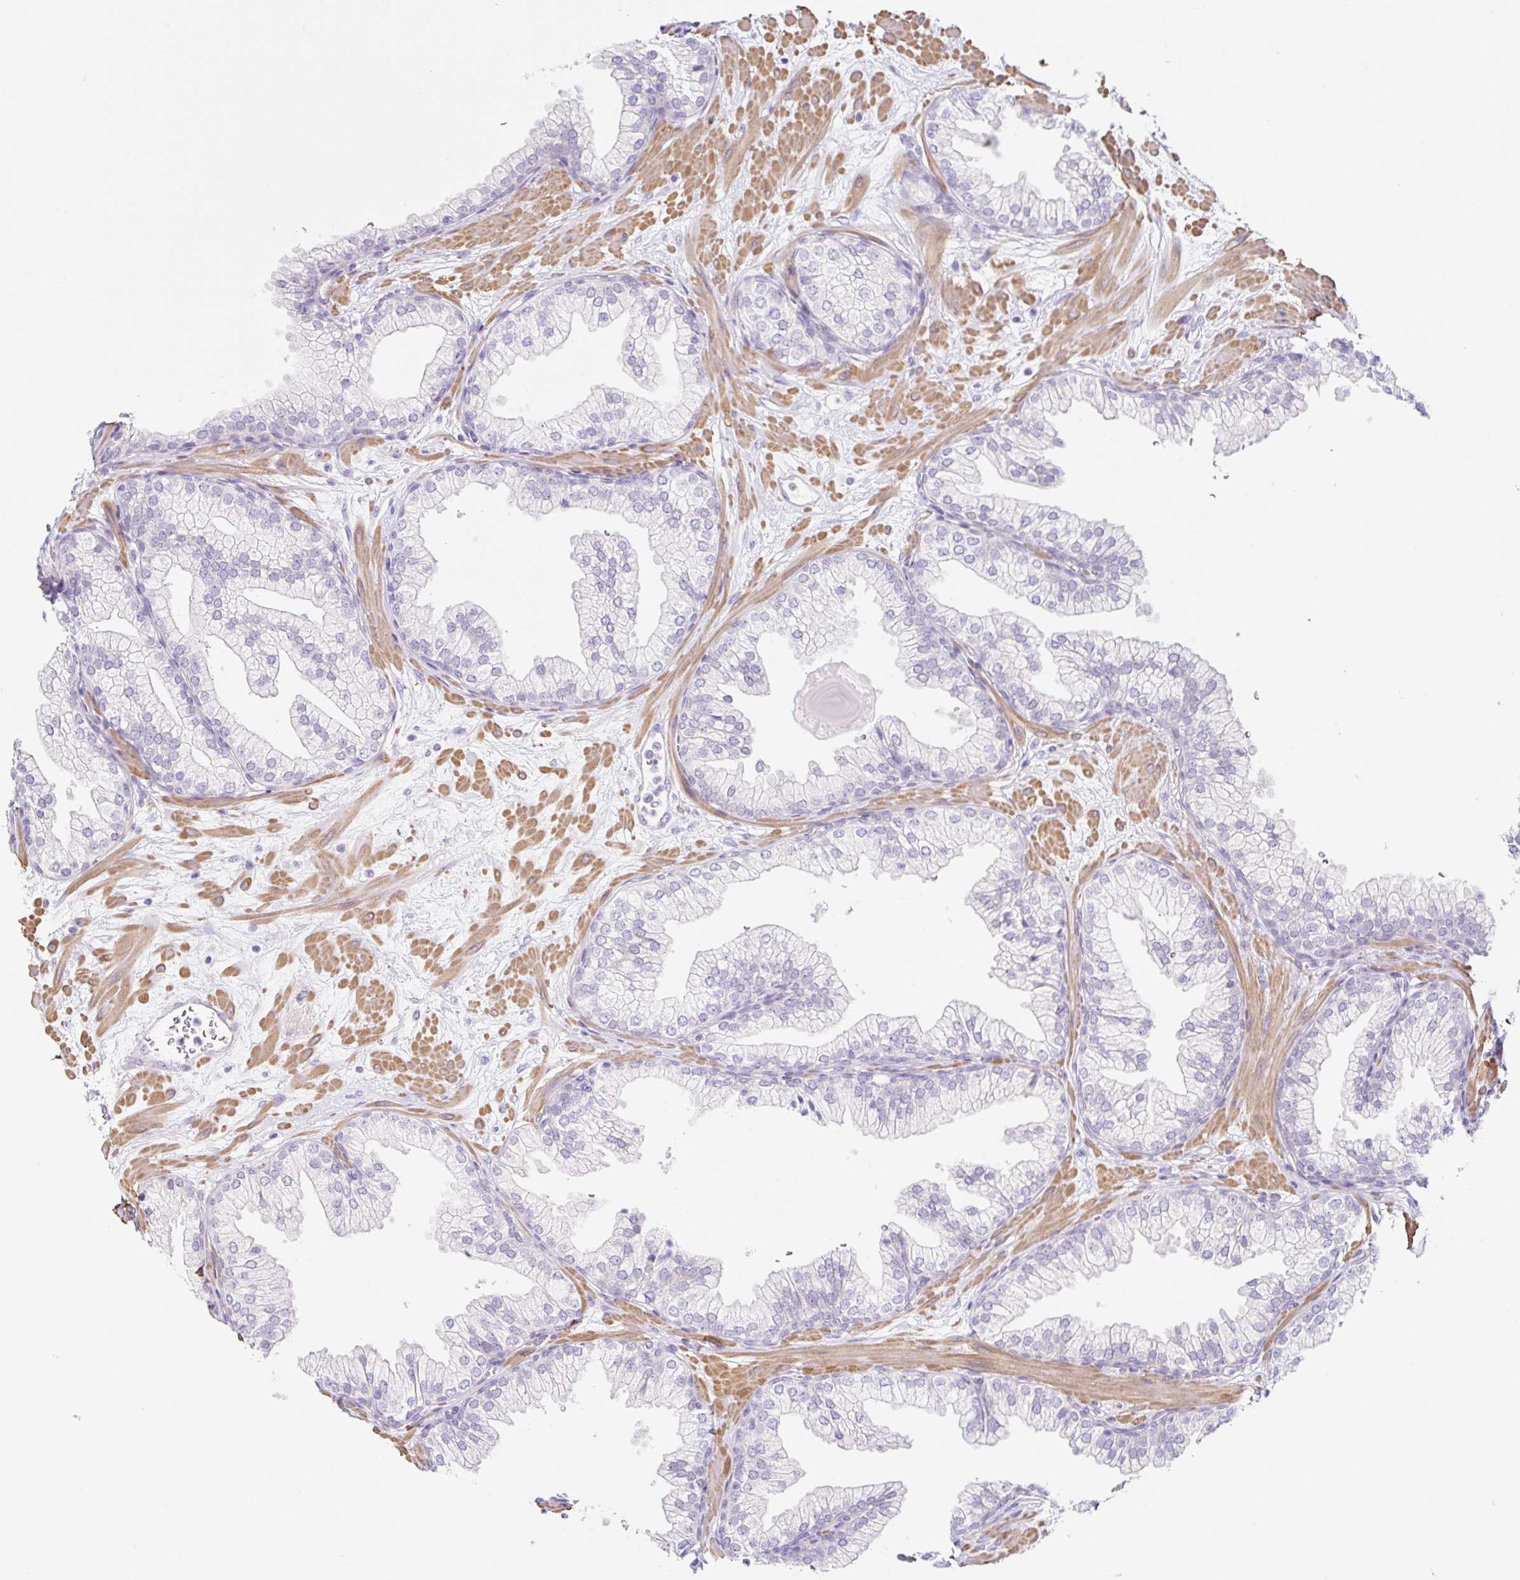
{"staining": {"intensity": "negative", "quantity": "none", "location": "none"}, "tissue": "prostate", "cell_type": "Glandular cells", "image_type": "normal", "snomed": [{"axis": "morphology", "description": "Normal tissue, NOS"}, {"axis": "topography", "description": "Prostate"}, {"axis": "topography", "description": "Peripheral nerve tissue"}], "caption": "Prostate stained for a protein using immunohistochemistry (IHC) shows no expression glandular cells.", "gene": "DCAF17", "patient": {"sex": "male", "age": 61}}